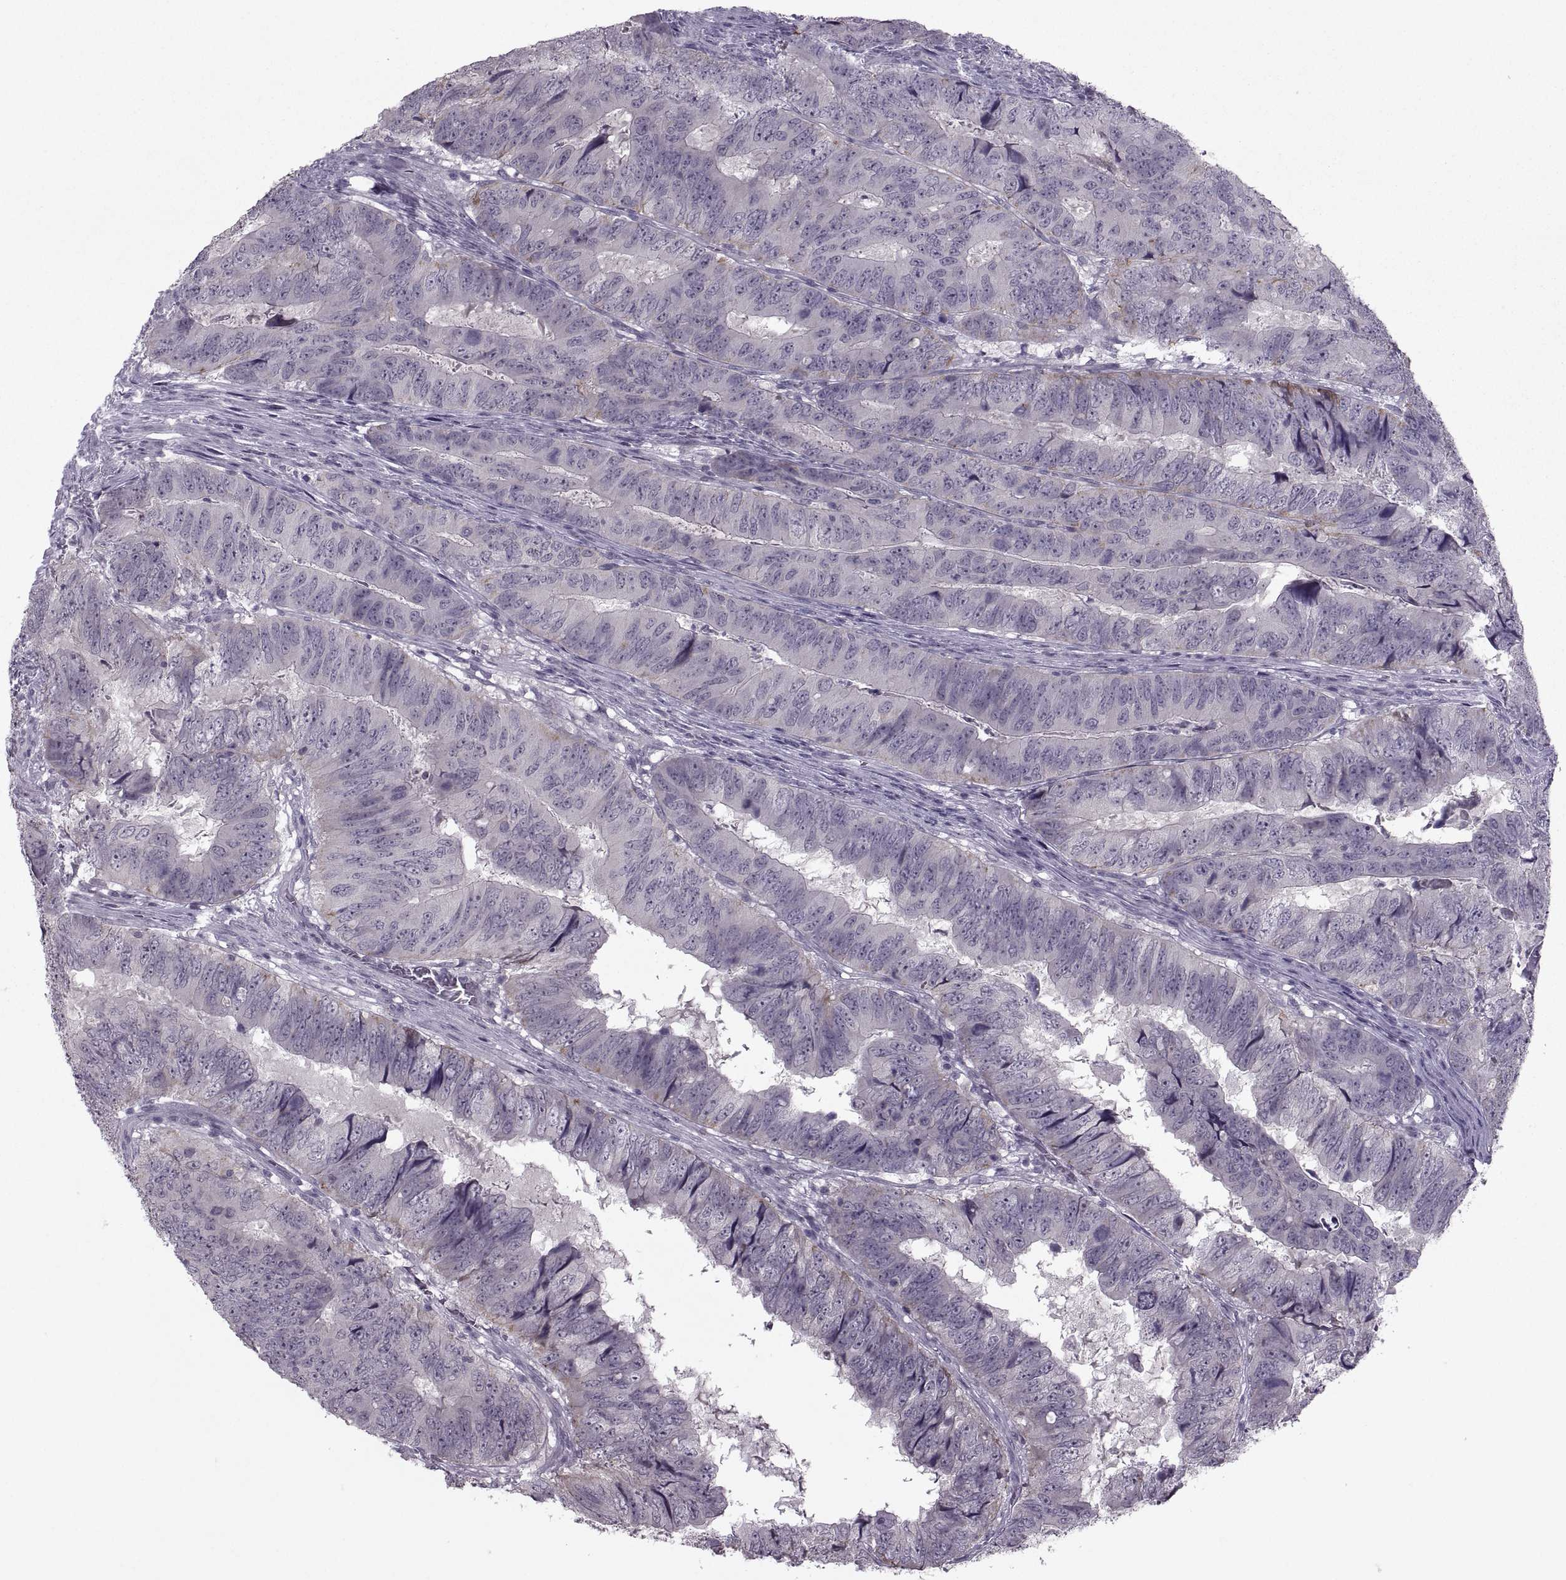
{"staining": {"intensity": "weak", "quantity": "<25%", "location": "cytoplasmic/membranous"}, "tissue": "colorectal cancer", "cell_type": "Tumor cells", "image_type": "cancer", "snomed": [{"axis": "morphology", "description": "Adenocarcinoma, NOS"}, {"axis": "topography", "description": "Colon"}], "caption": "Immunohistochemistry image of colorectal cancer stained for a protein (brown), which demonstrates no expression in tumor cells.", "gene": "MGAT4D", "patient": {"sex": "male", "age": 79}}